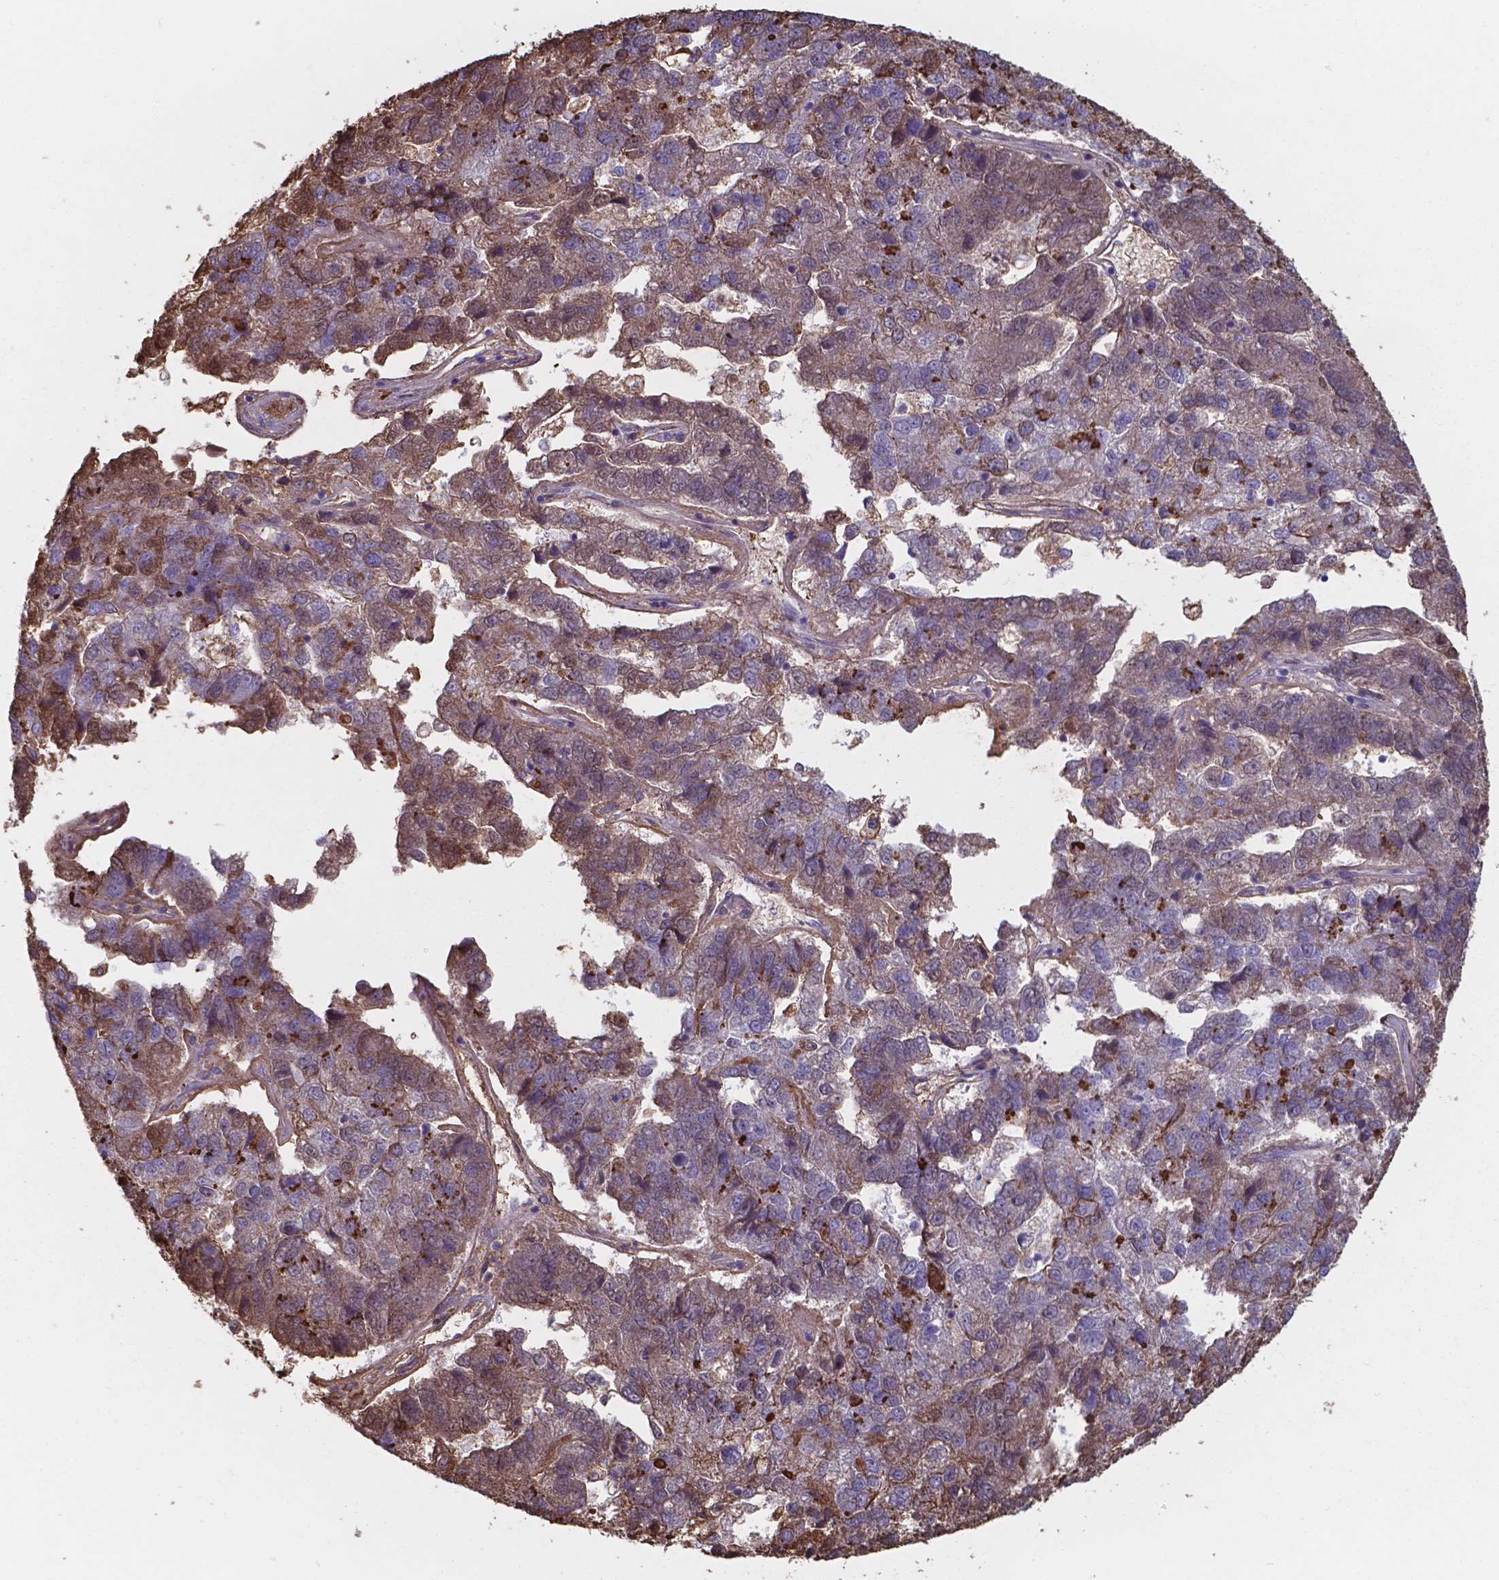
{"staining": {"intensity": "moderate", "quantity": "25%-75%", "location": "cytoplasmic/membranous"}, "tissue": "pancreatic cancer", "cell_type": "Tumor cells", "image_type": "cancer", "snomed": [{"axis": "morphology", "description": "Adenocarcinoma, NOS"}, {"axis": "topography", "description": "Pancreas"}], "caption": "Pancreatic cancer (adenocarcinoma) stained for a protein displays moderate cytoplasmic/membranous positivity in tumor cells.", "gene": "SERPINA1", "patient": {"sex": "female", "age": 61}}